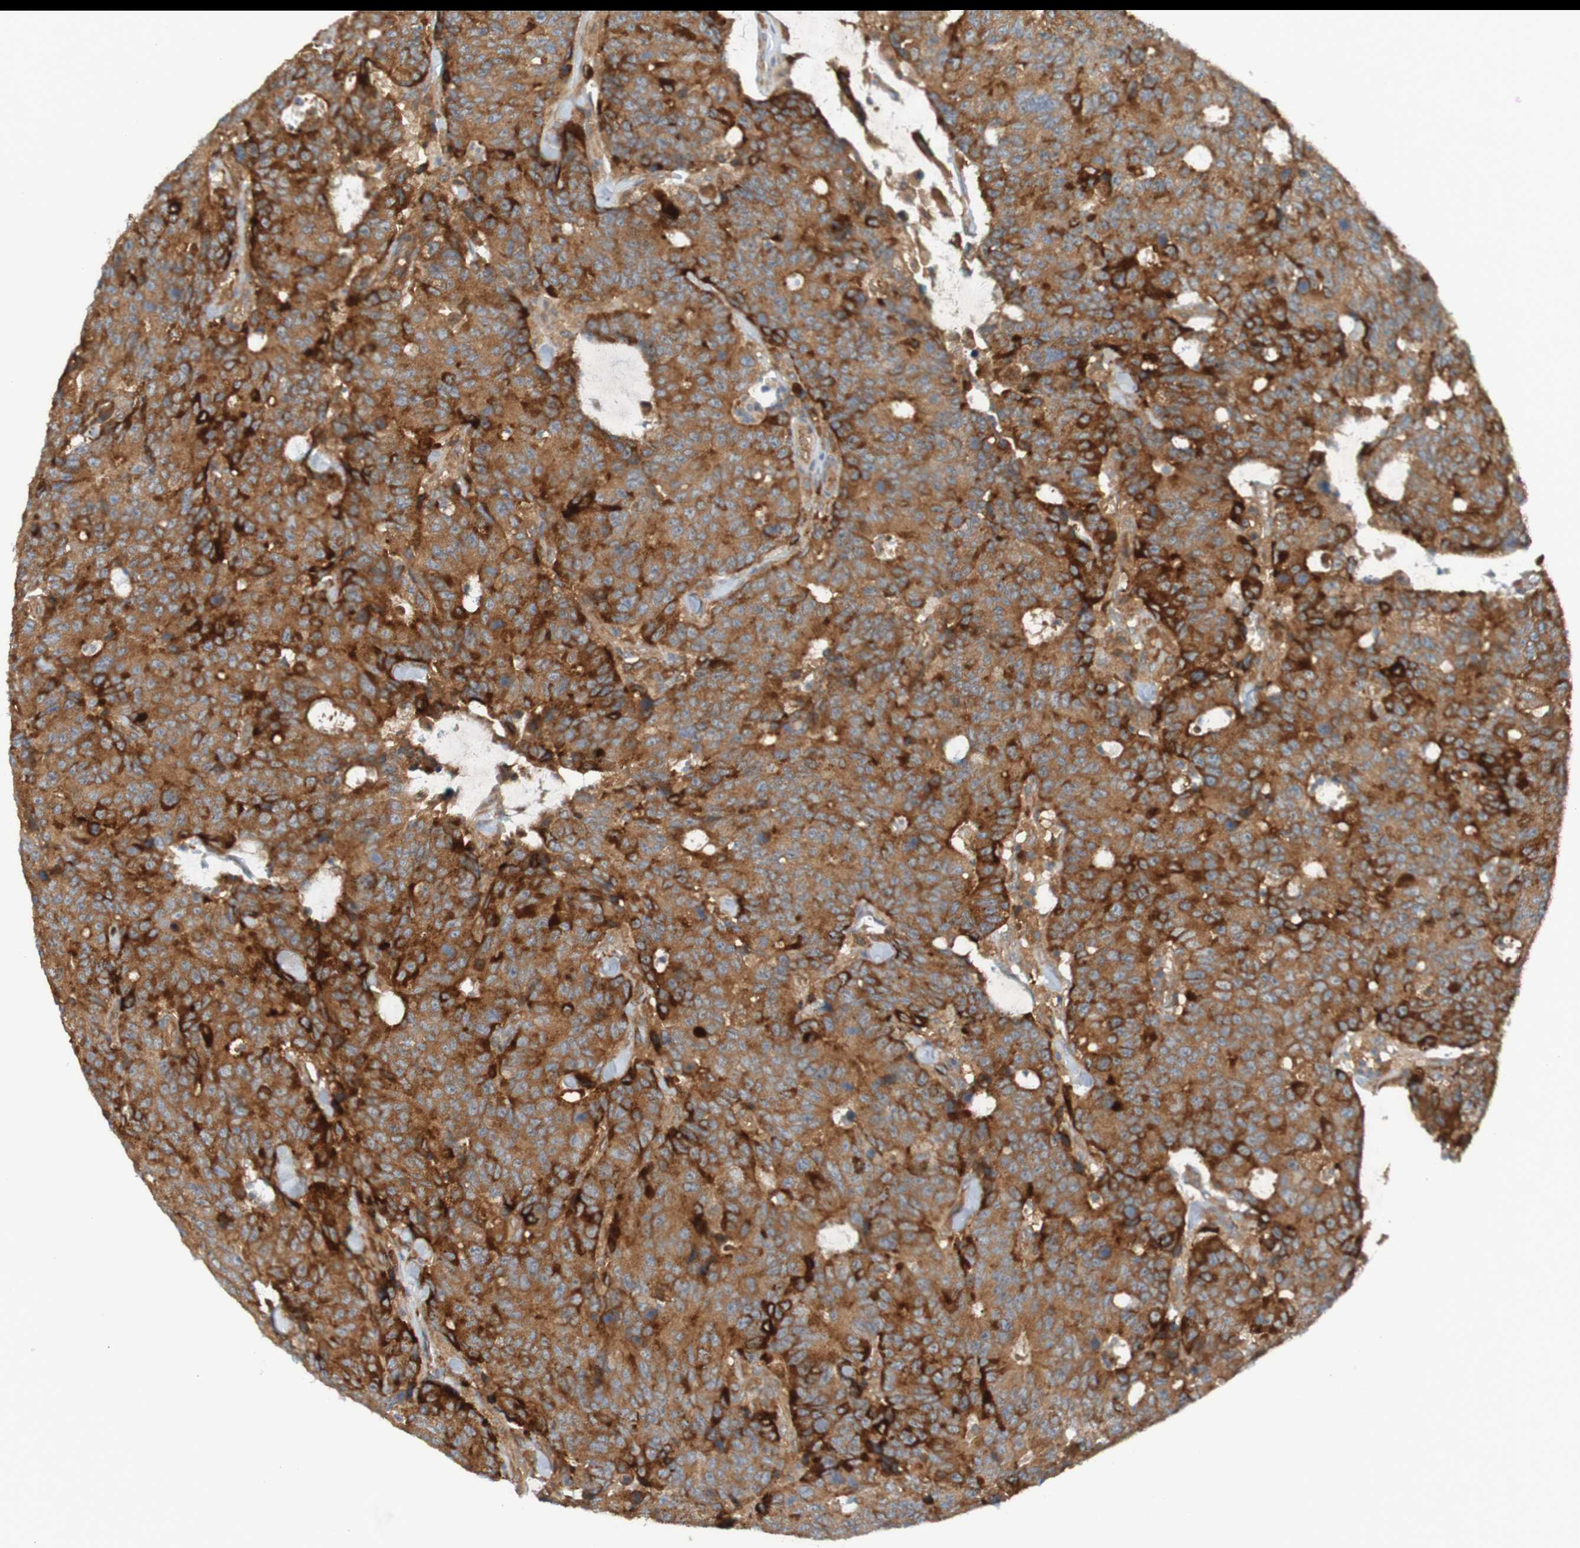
{"staining": {"intensity": "strong", "quantity": ">75%", "location": "cytoplasmic/membranous"}, "tissue": "colorectal cancer", "cell_type": "Tumor cells", "image_type": "cancer", "snomed": [{"axis": "morphology", "description": "Adenocarcinoma, NOS"}, {"axis": "topography", "description": "Colon"}], "caption": "Adenocarcinoma (colorectal) stained with IHC shows strong cytoplasmic/membranous positivity in approximately >75% of tumor cells.", "gene": "DNAJC4", "patient": {"sex": "female", "age": 86}}